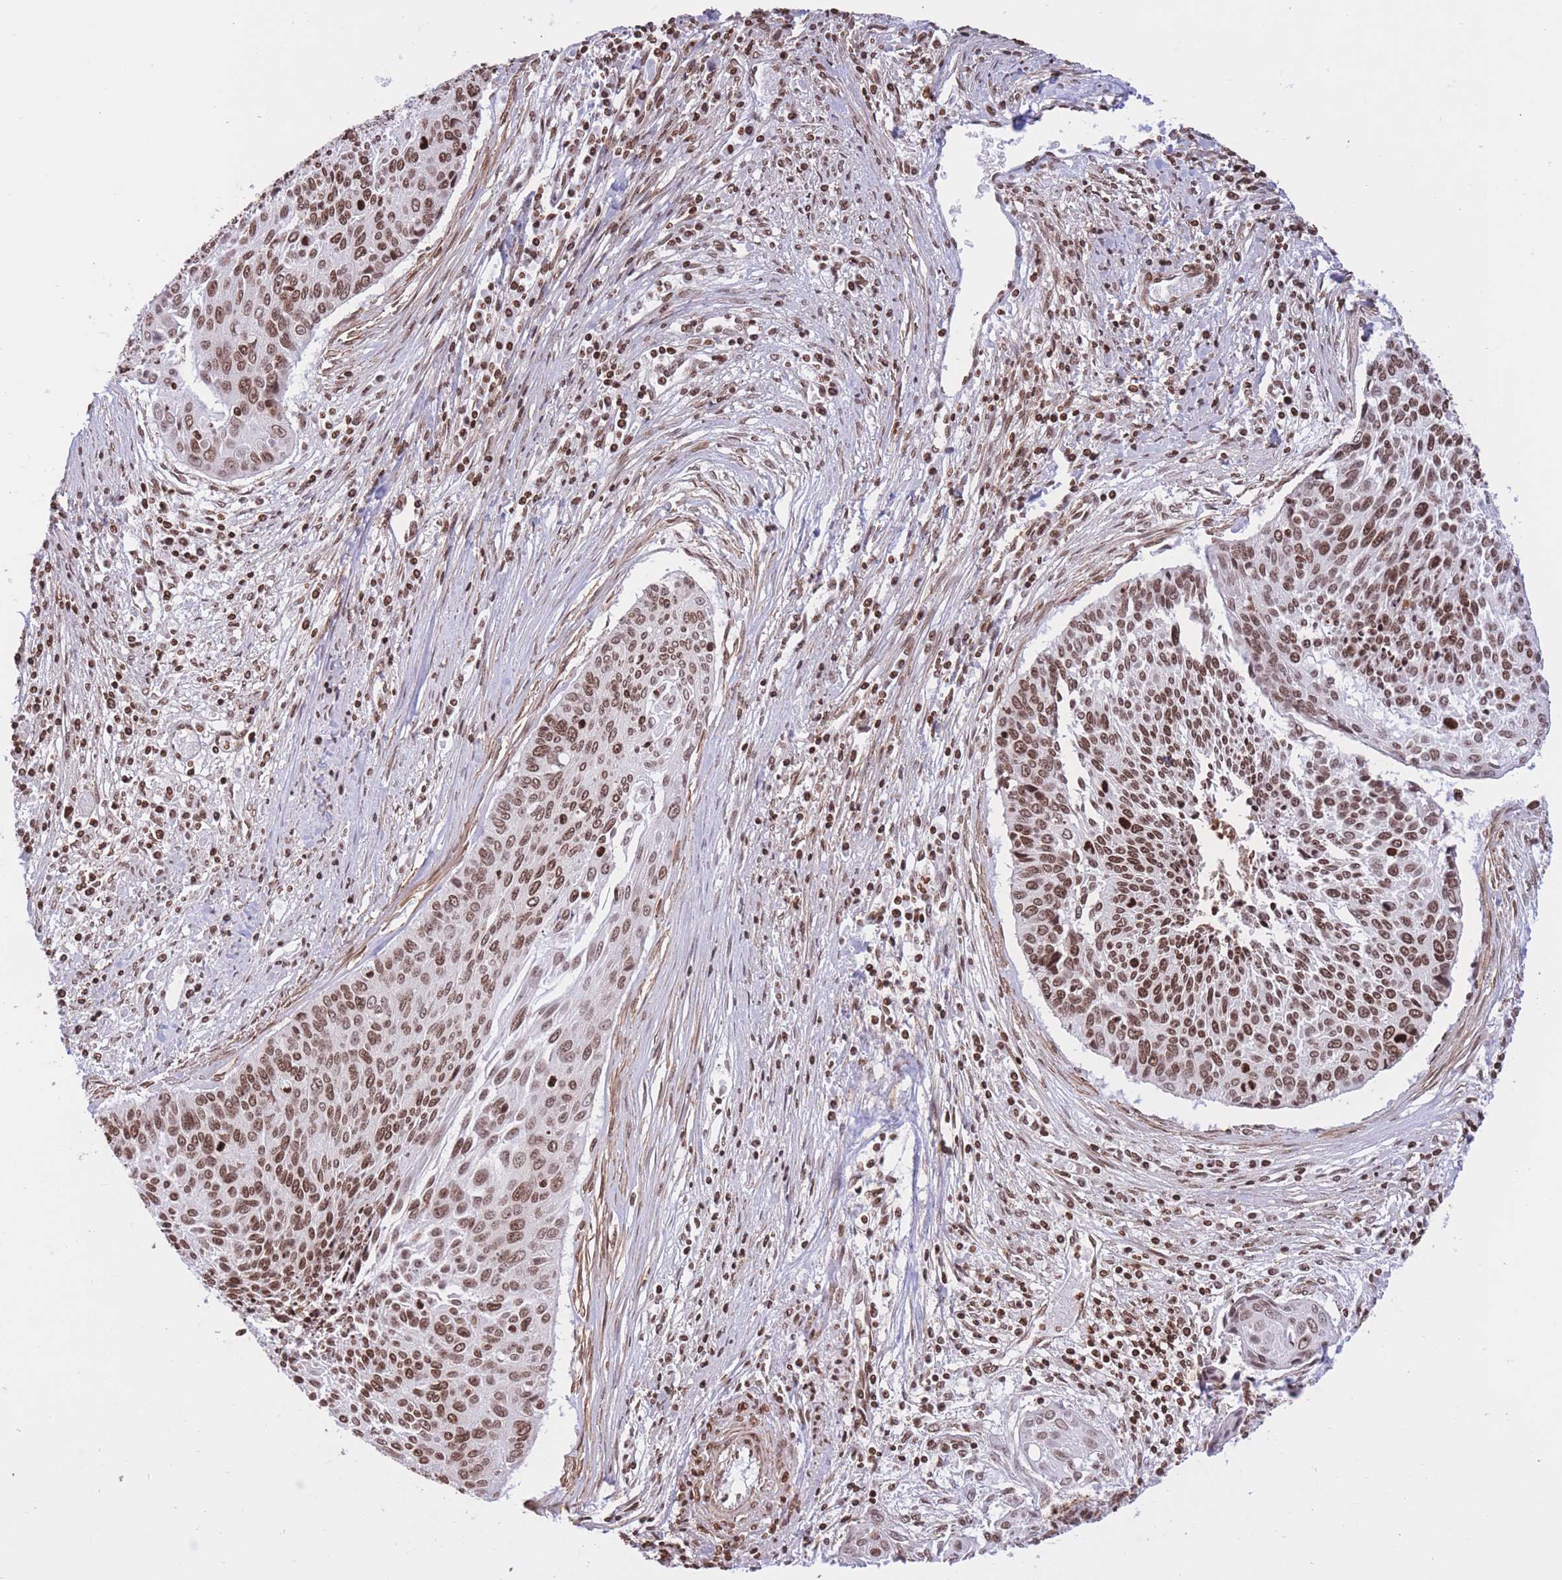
{"staining": {"intensity": "moderate", "quantity": ">75%", "location": "nuclear"}, "tissue": "cervical cancer", "cell_type": "Tumor cells", "image_type": "cancer", "snomed": [{"axis": "morphology", "description": "Squamous cell carcinoma, NOS"}, {"axis": "topography", "description": "Cervix"}], "caption": "A brown stain highlights moderate nuclear positivity of a protein in cervical cancer (squamous cell carcinoma) tumor cells.", "gene": "H2BC11", "patient": {"sex": "female", "age": 55}}